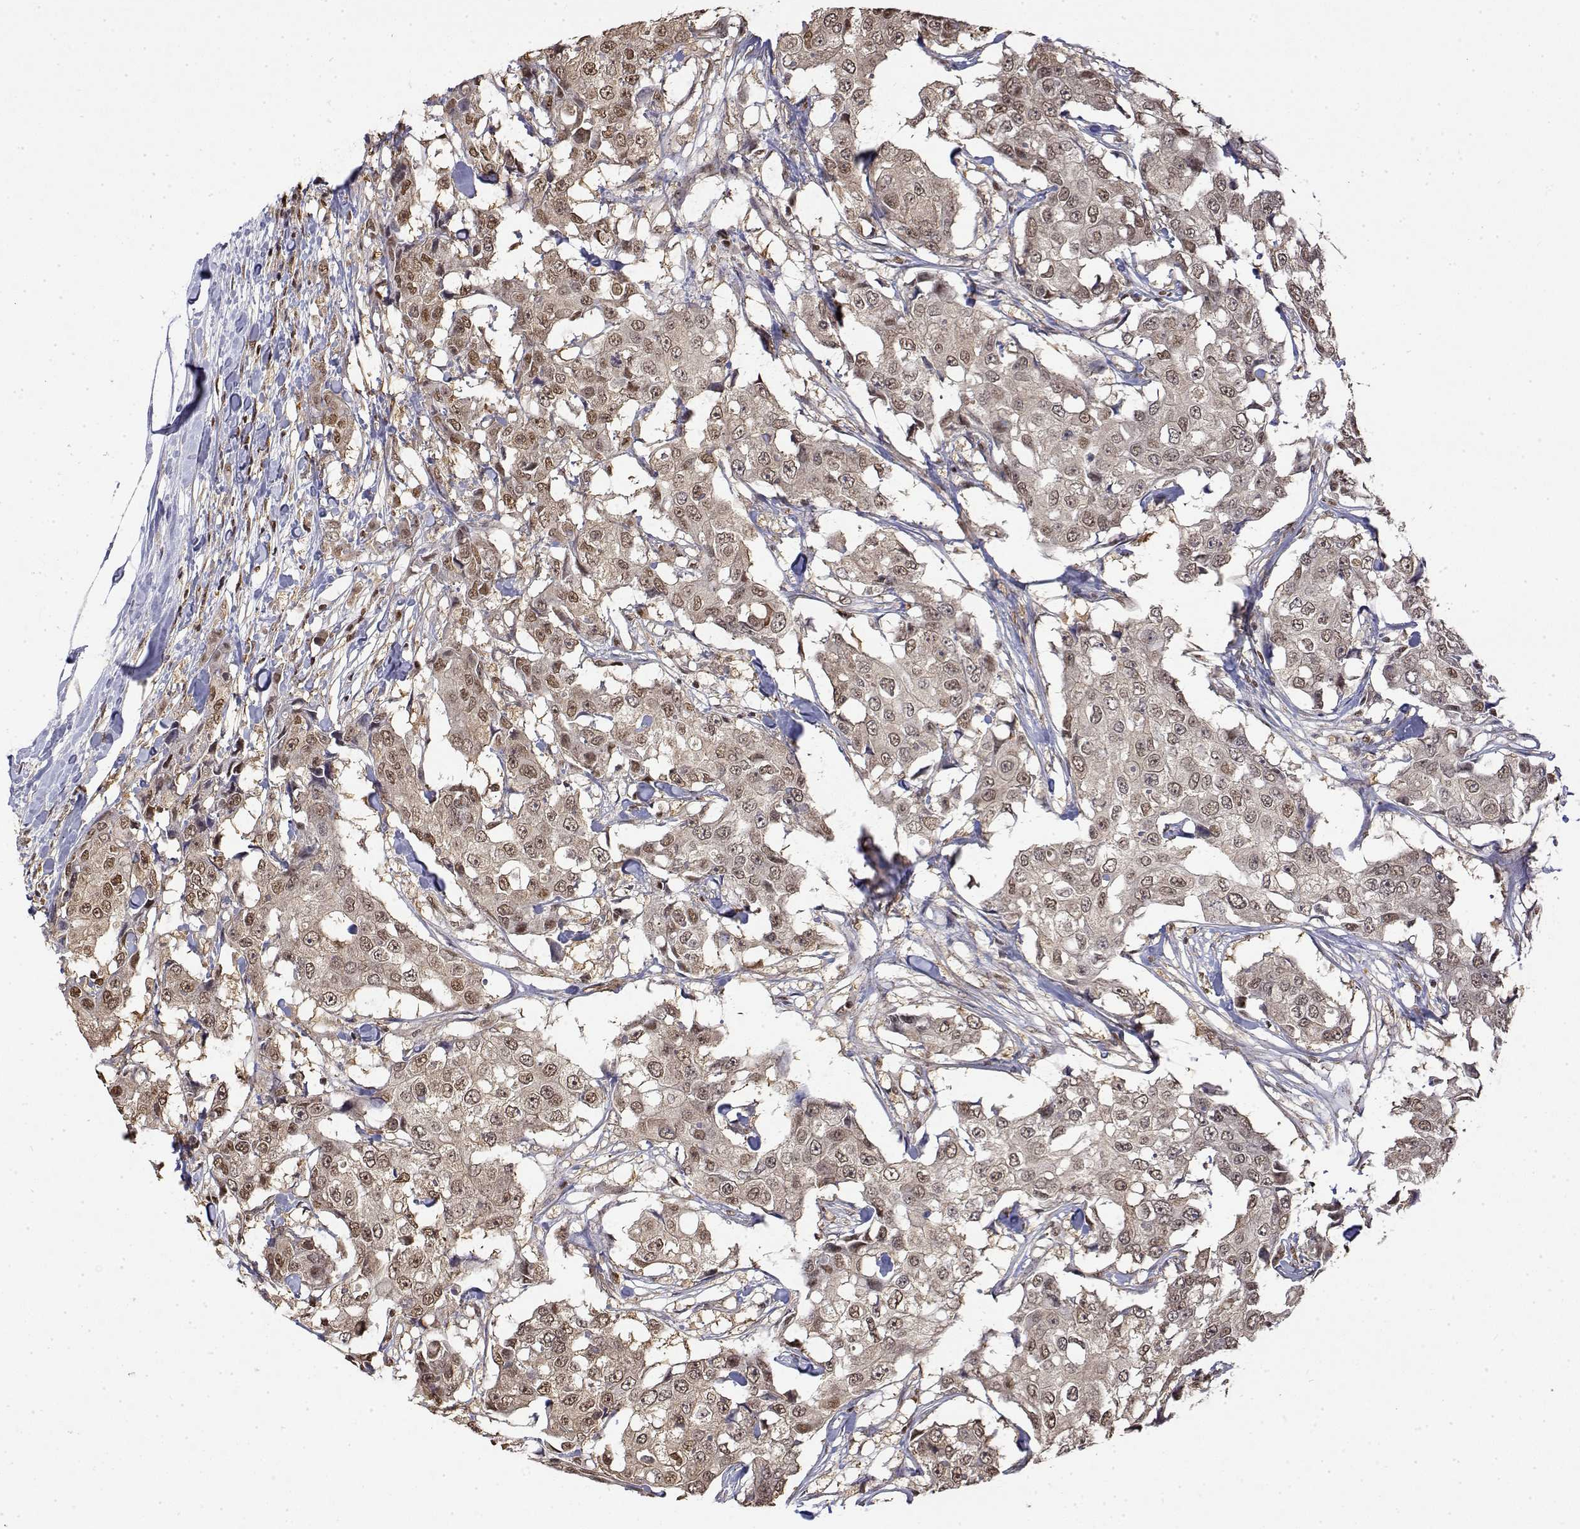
{"staining": {"intensity": "moderate", "quantity": ">75%", "location": "nuclear"}, "tissue": "breast cancer", "cell_type": "Tumor cells", "image_type": "cancer", "snomed": [{"axis": "morphology", "description": "Duct carcinoma"}, {"axis": "topography", "description": "Breast"}], "caption": "The immunohistochemical stain labels moderate nuclear expression in tumor cells of breast cancer (invasive ductal carcinoma) tissue.", "gene": "TPI1", "patient": {"sex": "female", "age": 27}}